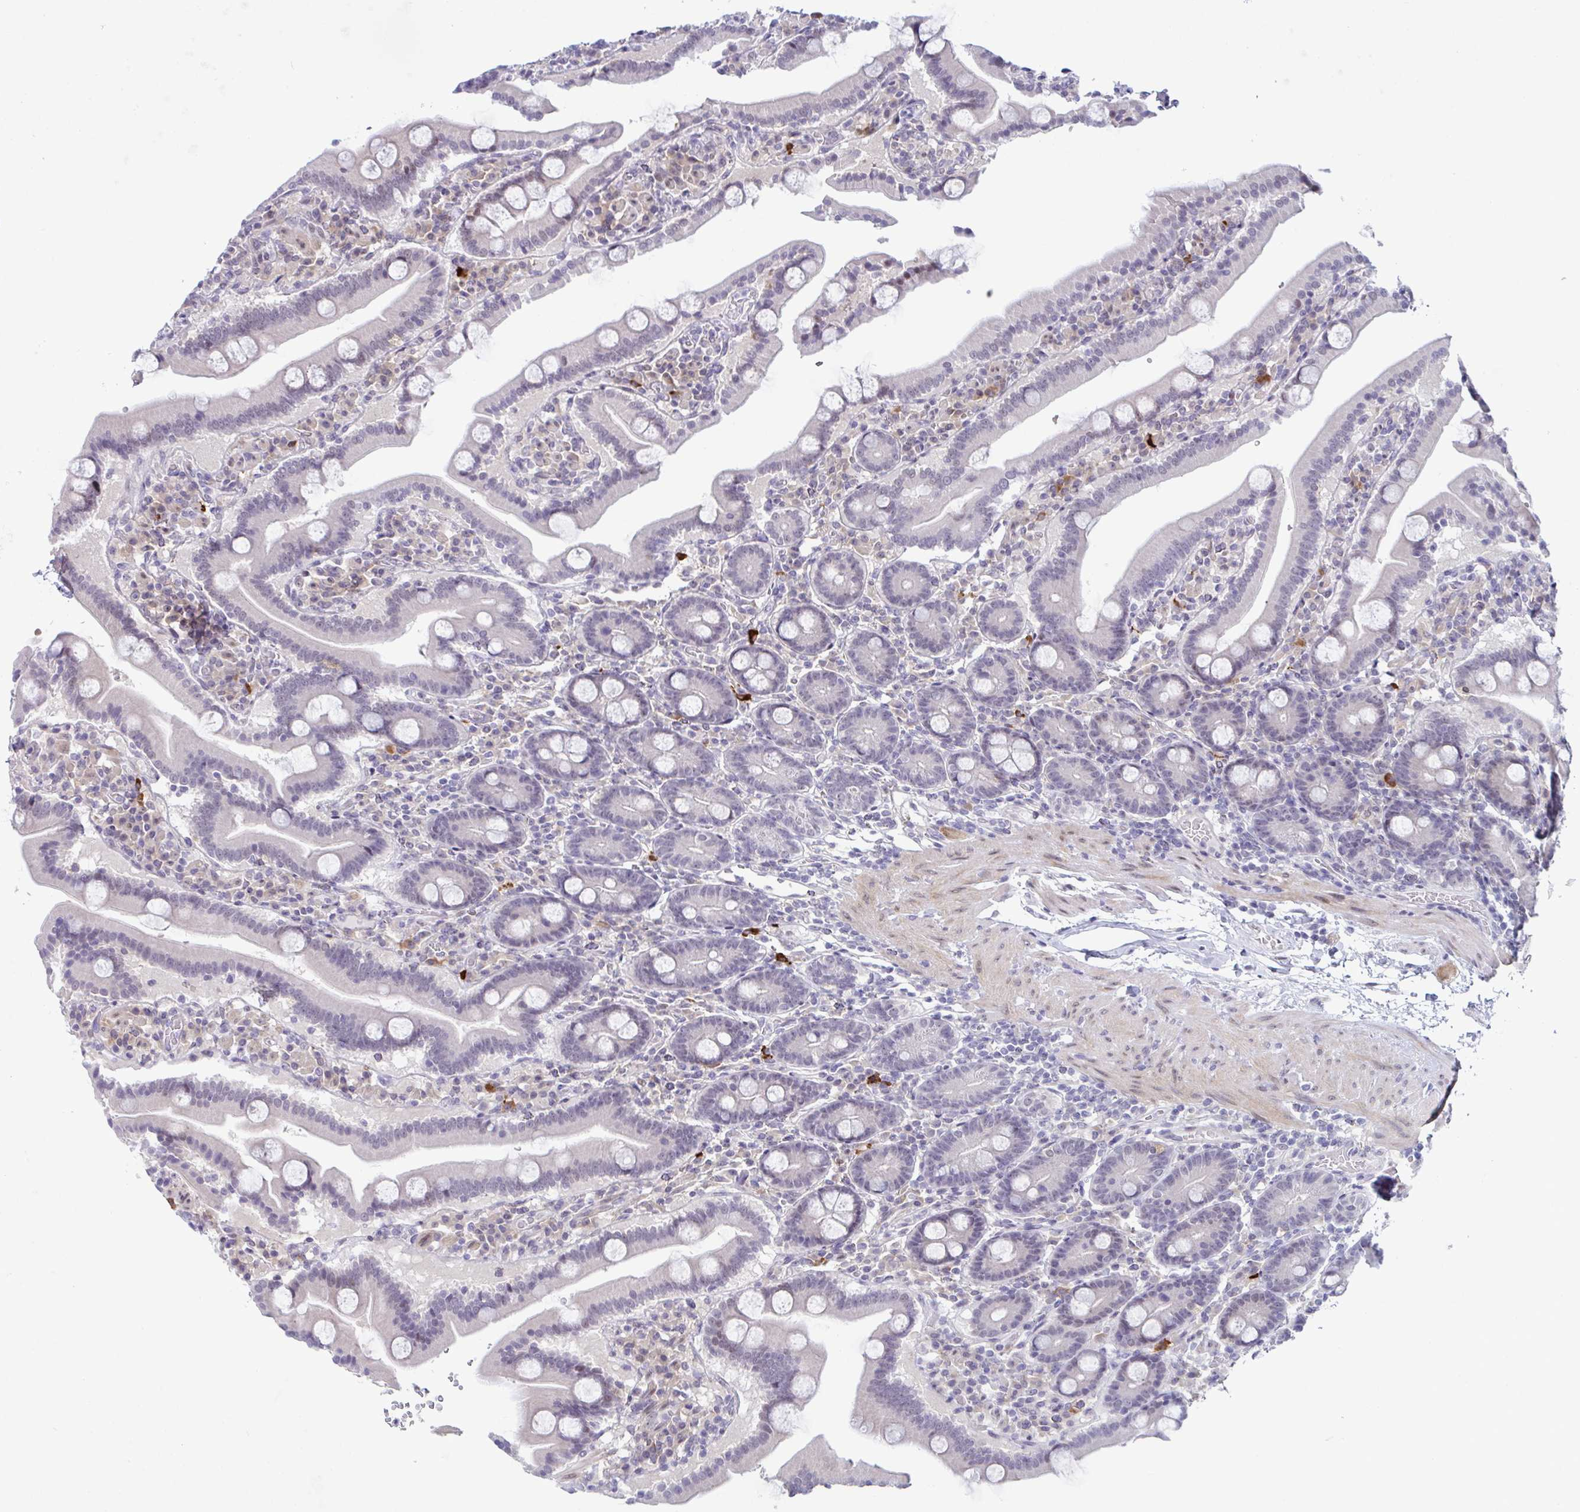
{"staining": {"intensity": "negative", "quantity": "none", "location": "none"}, "tissue": "duodenum", "cell_type": "Glandular cells", "image_type": "normal", "snomed": [{"axis": "morphology", "description": "Normal tissue, NOS"}, {"axis": "topography", "description": "Duodenum"}], "caption": "Protein analysis of benign duodenum exhibits no significant positivity in glandular cells.", "gene": "USP35", "patient": {"sex": "male", "age": 55}}